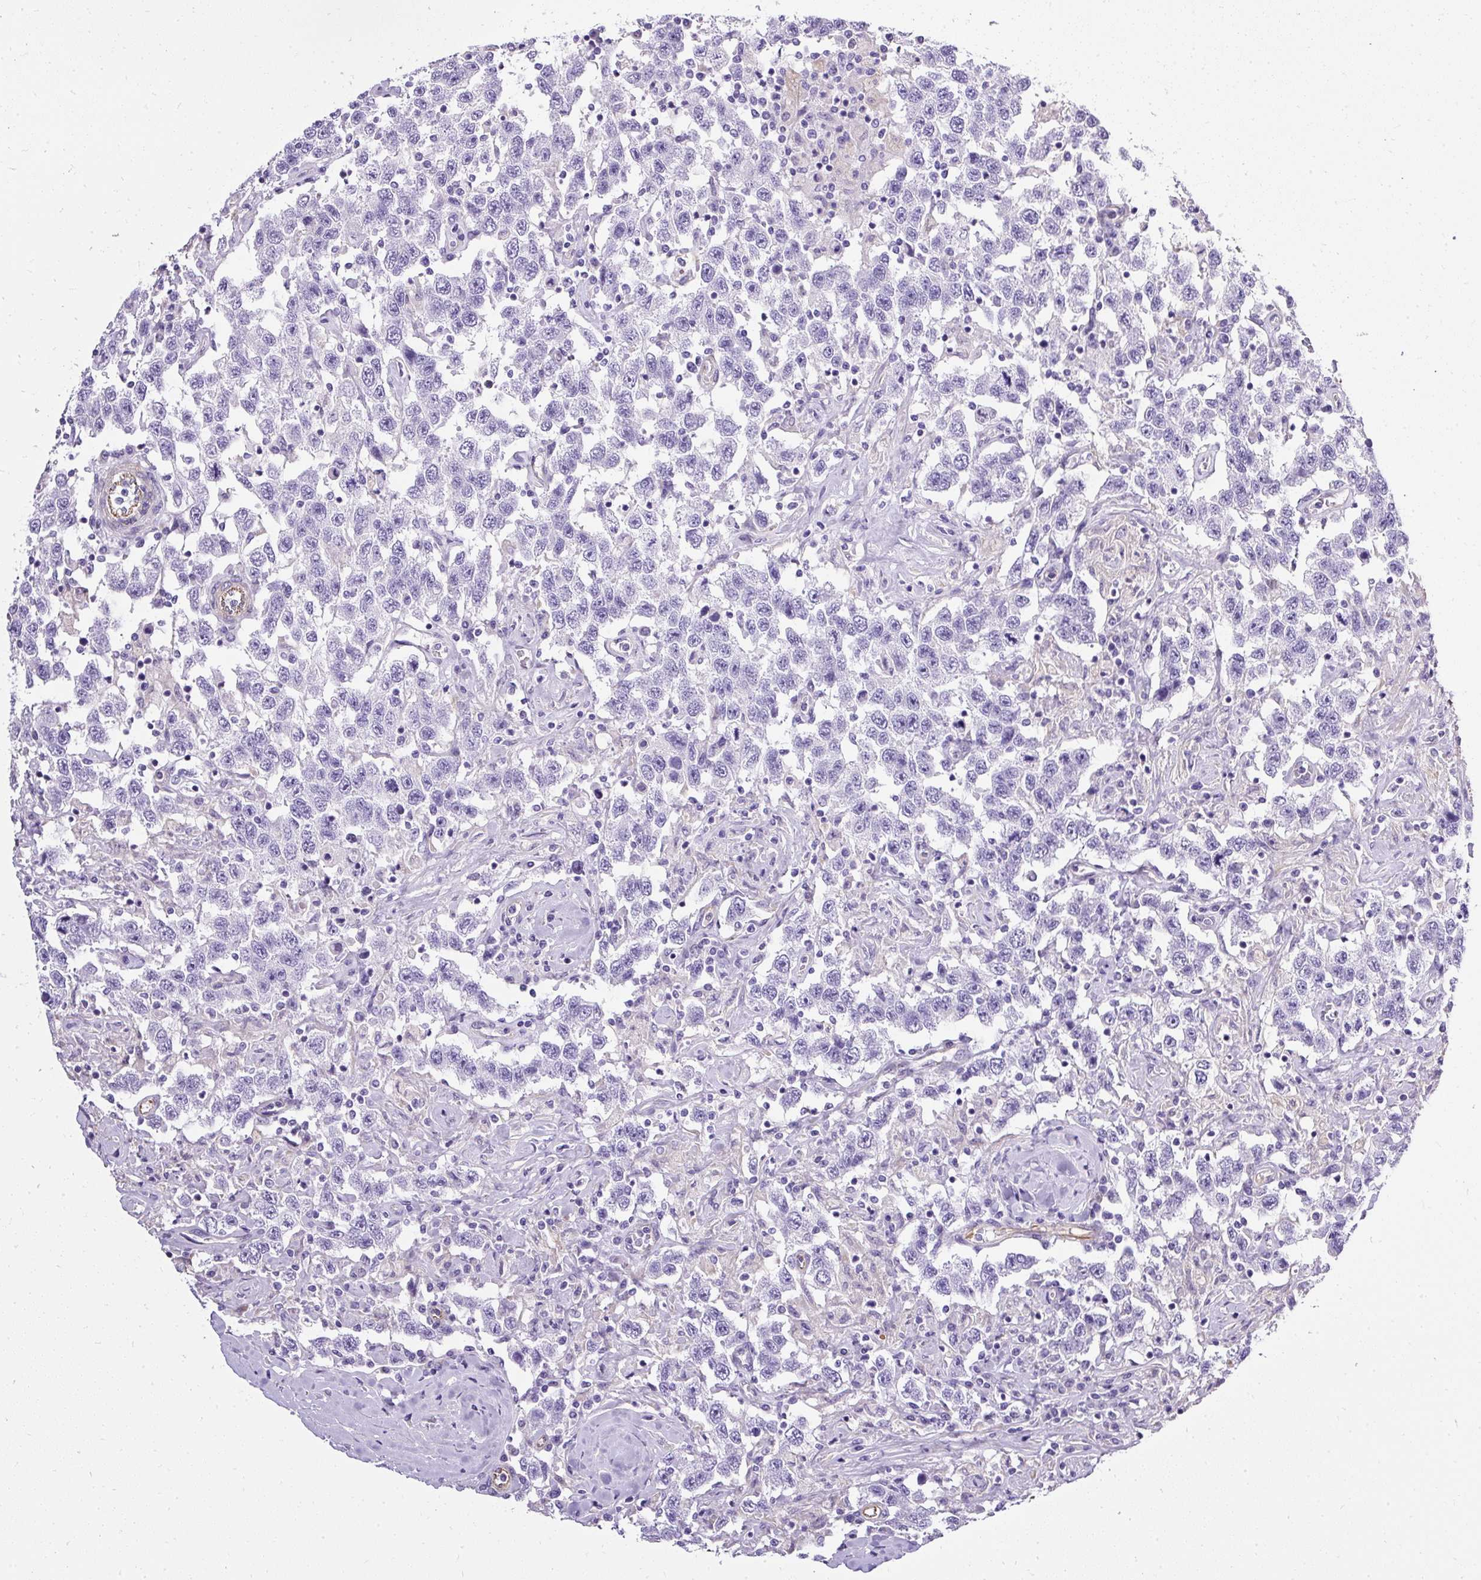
{"staining": {"intensity": "negative", "quantity": "none", "location": "none"}, "tissue": "testis cancer", "cell_type": "Tumor cells", "image_type": "cancer", "snomed": [{"axis": "morphology", "description": "Seminoma, NOS"}, {"axis": "topography", "description": "Testis"}], "caption": "IHC photomicrograph of human testis seminoma stained for a protein (brown), which exhibits no expression in tumor cells.", "gene": "PLS1", "patient": {"sex": "male", "age": 41}}